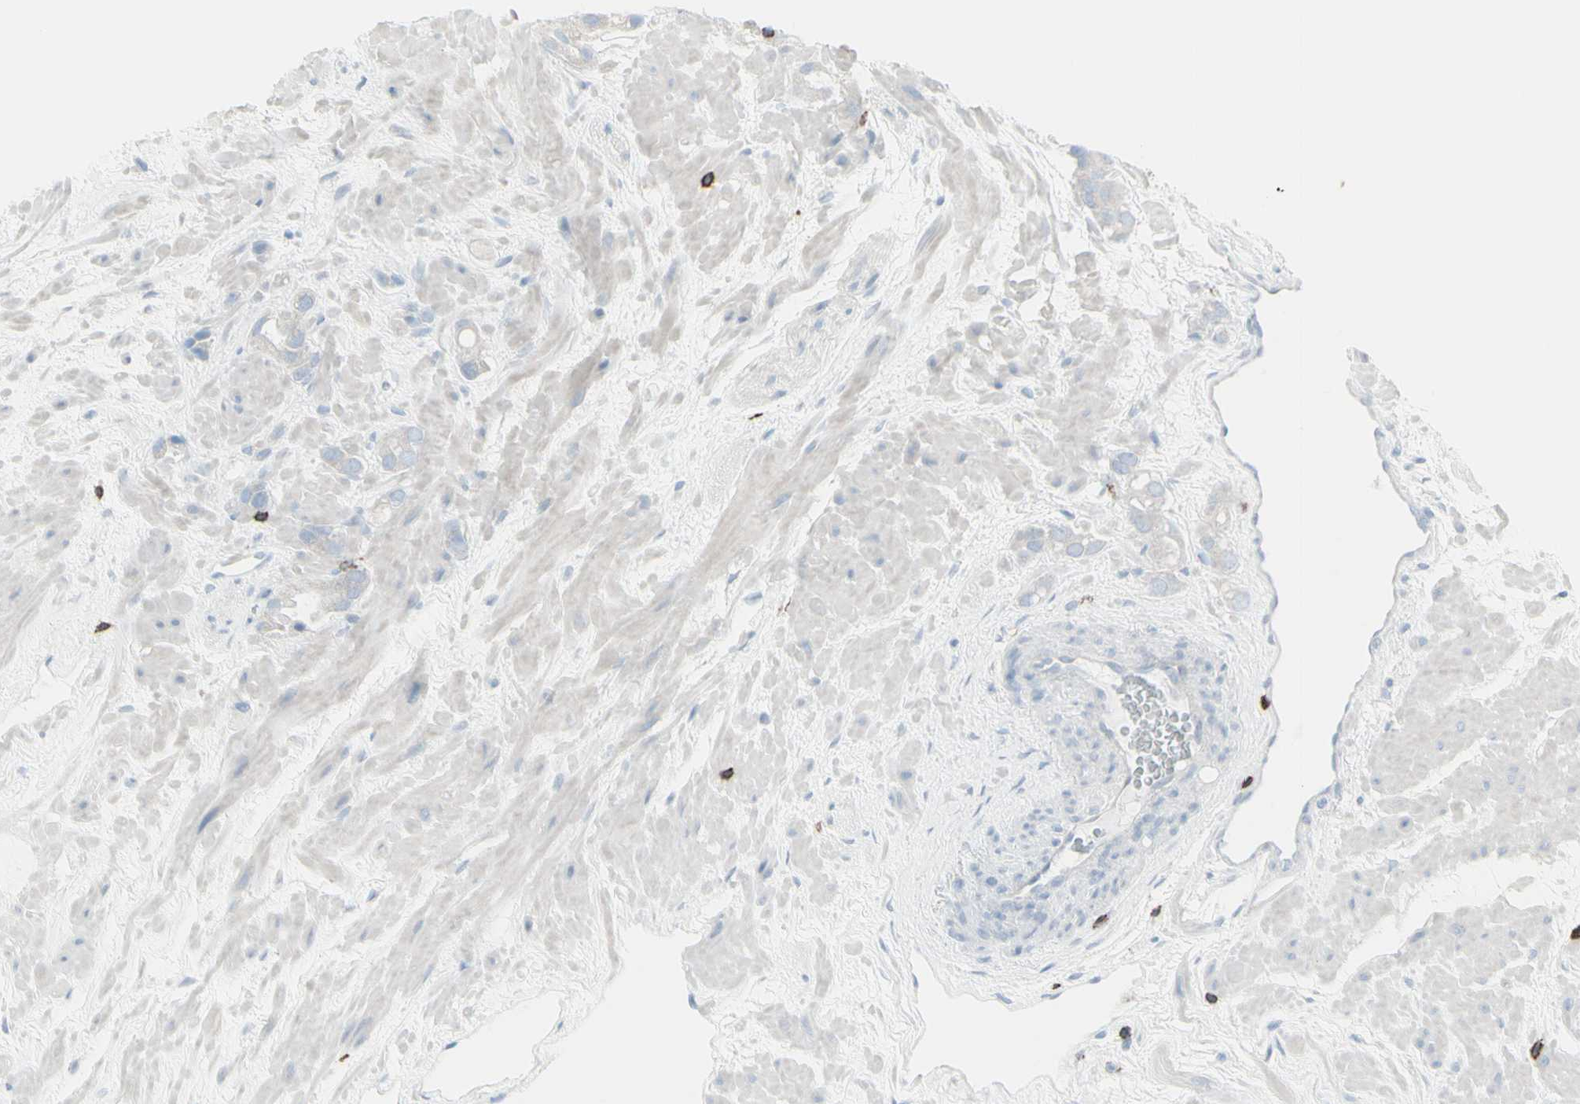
{"staining": {"intensity": "negative", "quantity": "none", "location": "none"}, "tissue": "prostate cancer", "cell_type": "Tumor cells", "image_type": "cancer", "snomed": [{"axis": "morphology", "description": "Adenocarcinoma, High grade"}, {"axis": "topography", "description": "Prostate"}], "caption": "Immunohistochemistry of prostate cancer exhibits no expression in tumor cells.", "gene": "CD247", "patient": {"sex": "male", "age": 64}}